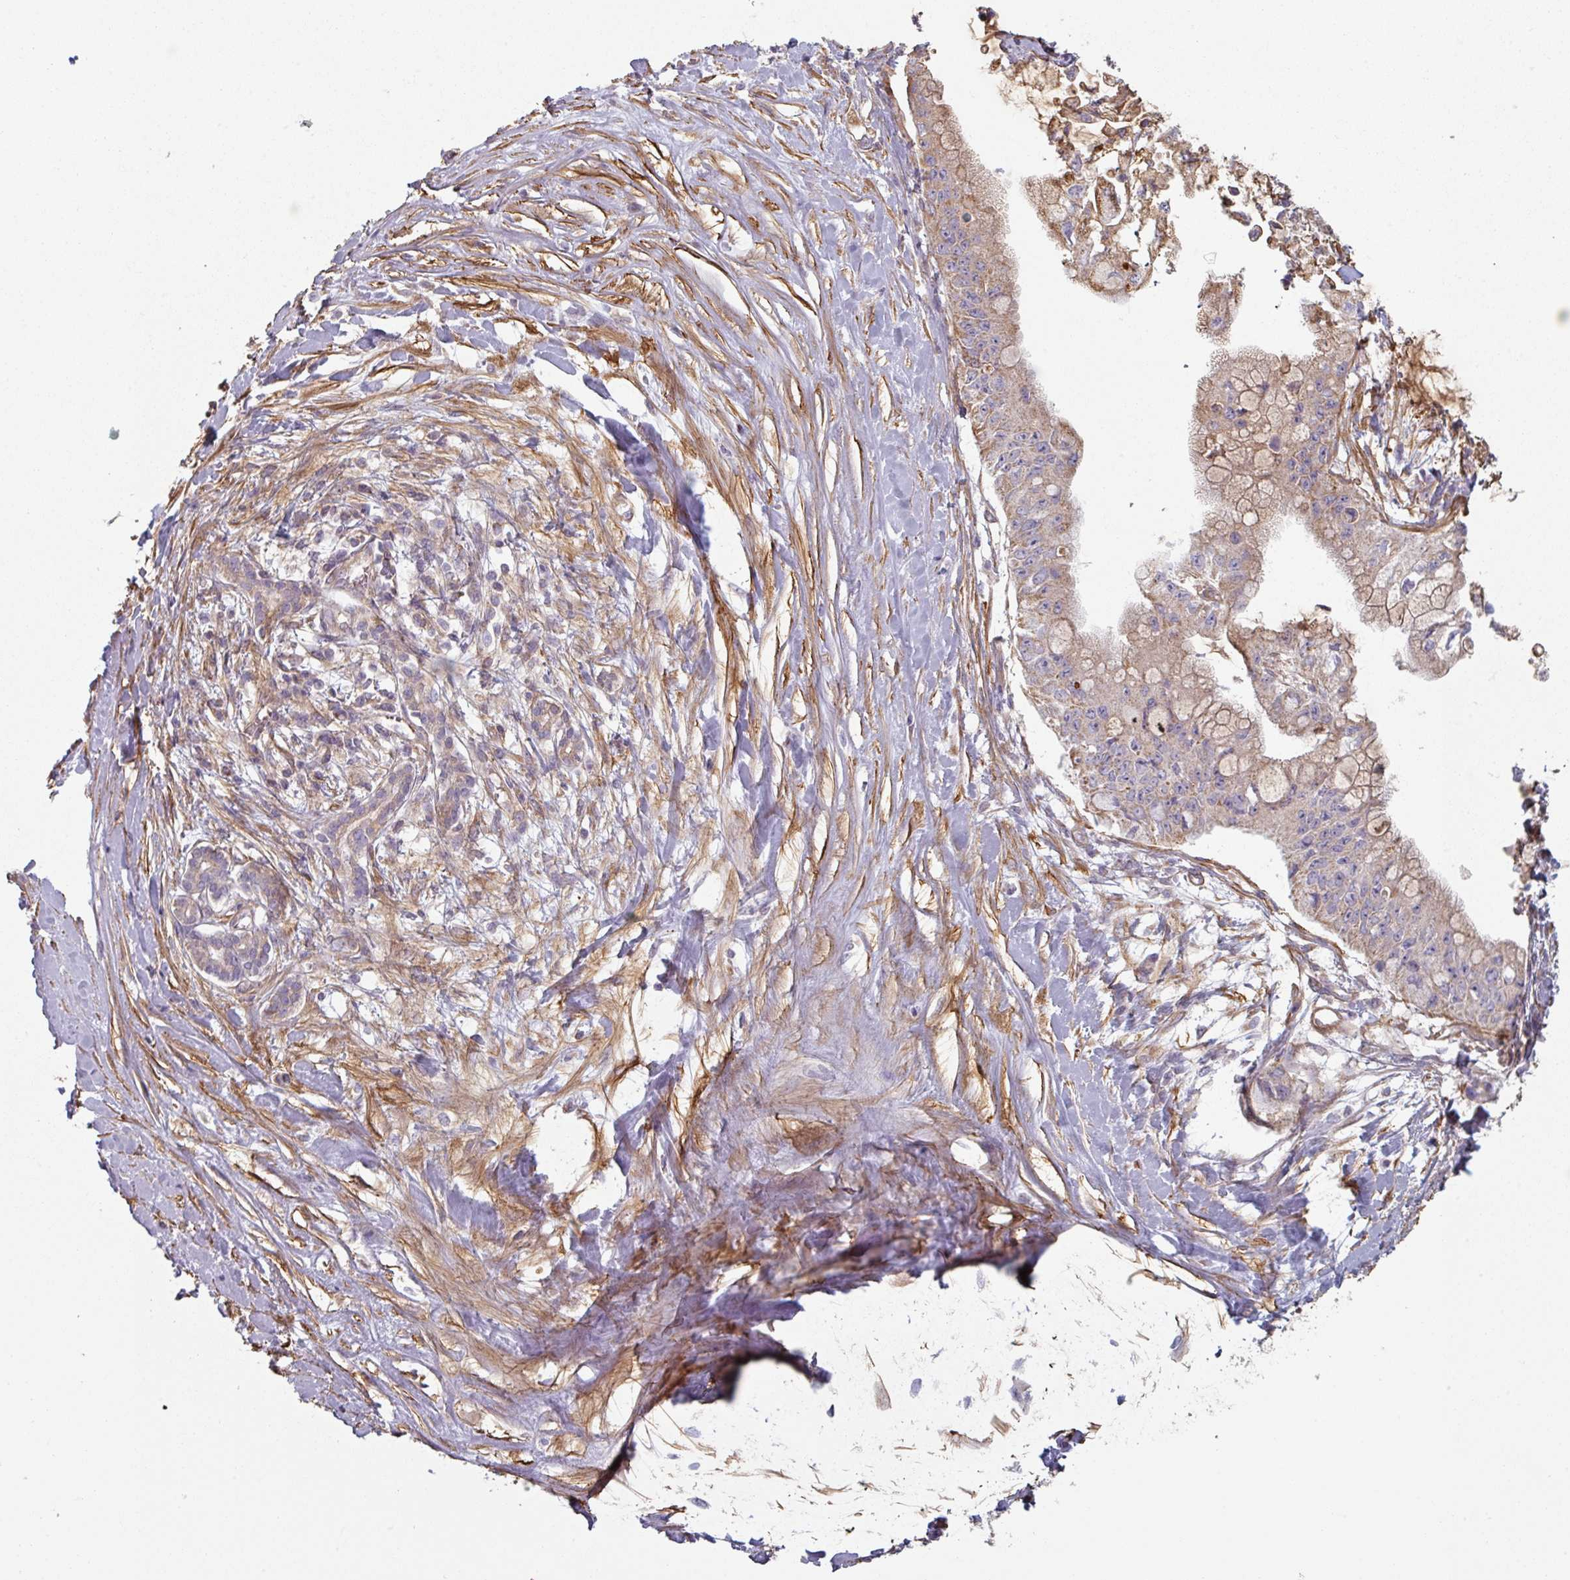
{"staining": {"intensity": "weak", "quantity": ">75%", "location": "cytoplasmic/membranous"}, "tissue": "pancreatic cancer", "cell_type": "Tumor cells", "image_type": "cancer", "snomed": [{"axis": "morphology", "description": "Adenocarcinoma, NOS"}, {"axis": "topography", "description": "Pancreas"}], "caption": "About >75% of tumor cells in pancreatic cancer (adenocarcinoma) demonstrate weak cytoplasmic/membranous protein staining as visualized by brown immunohistochemical staining.", "gene": "GSTA4", "patient": {"sex": "male", "age": 48}}